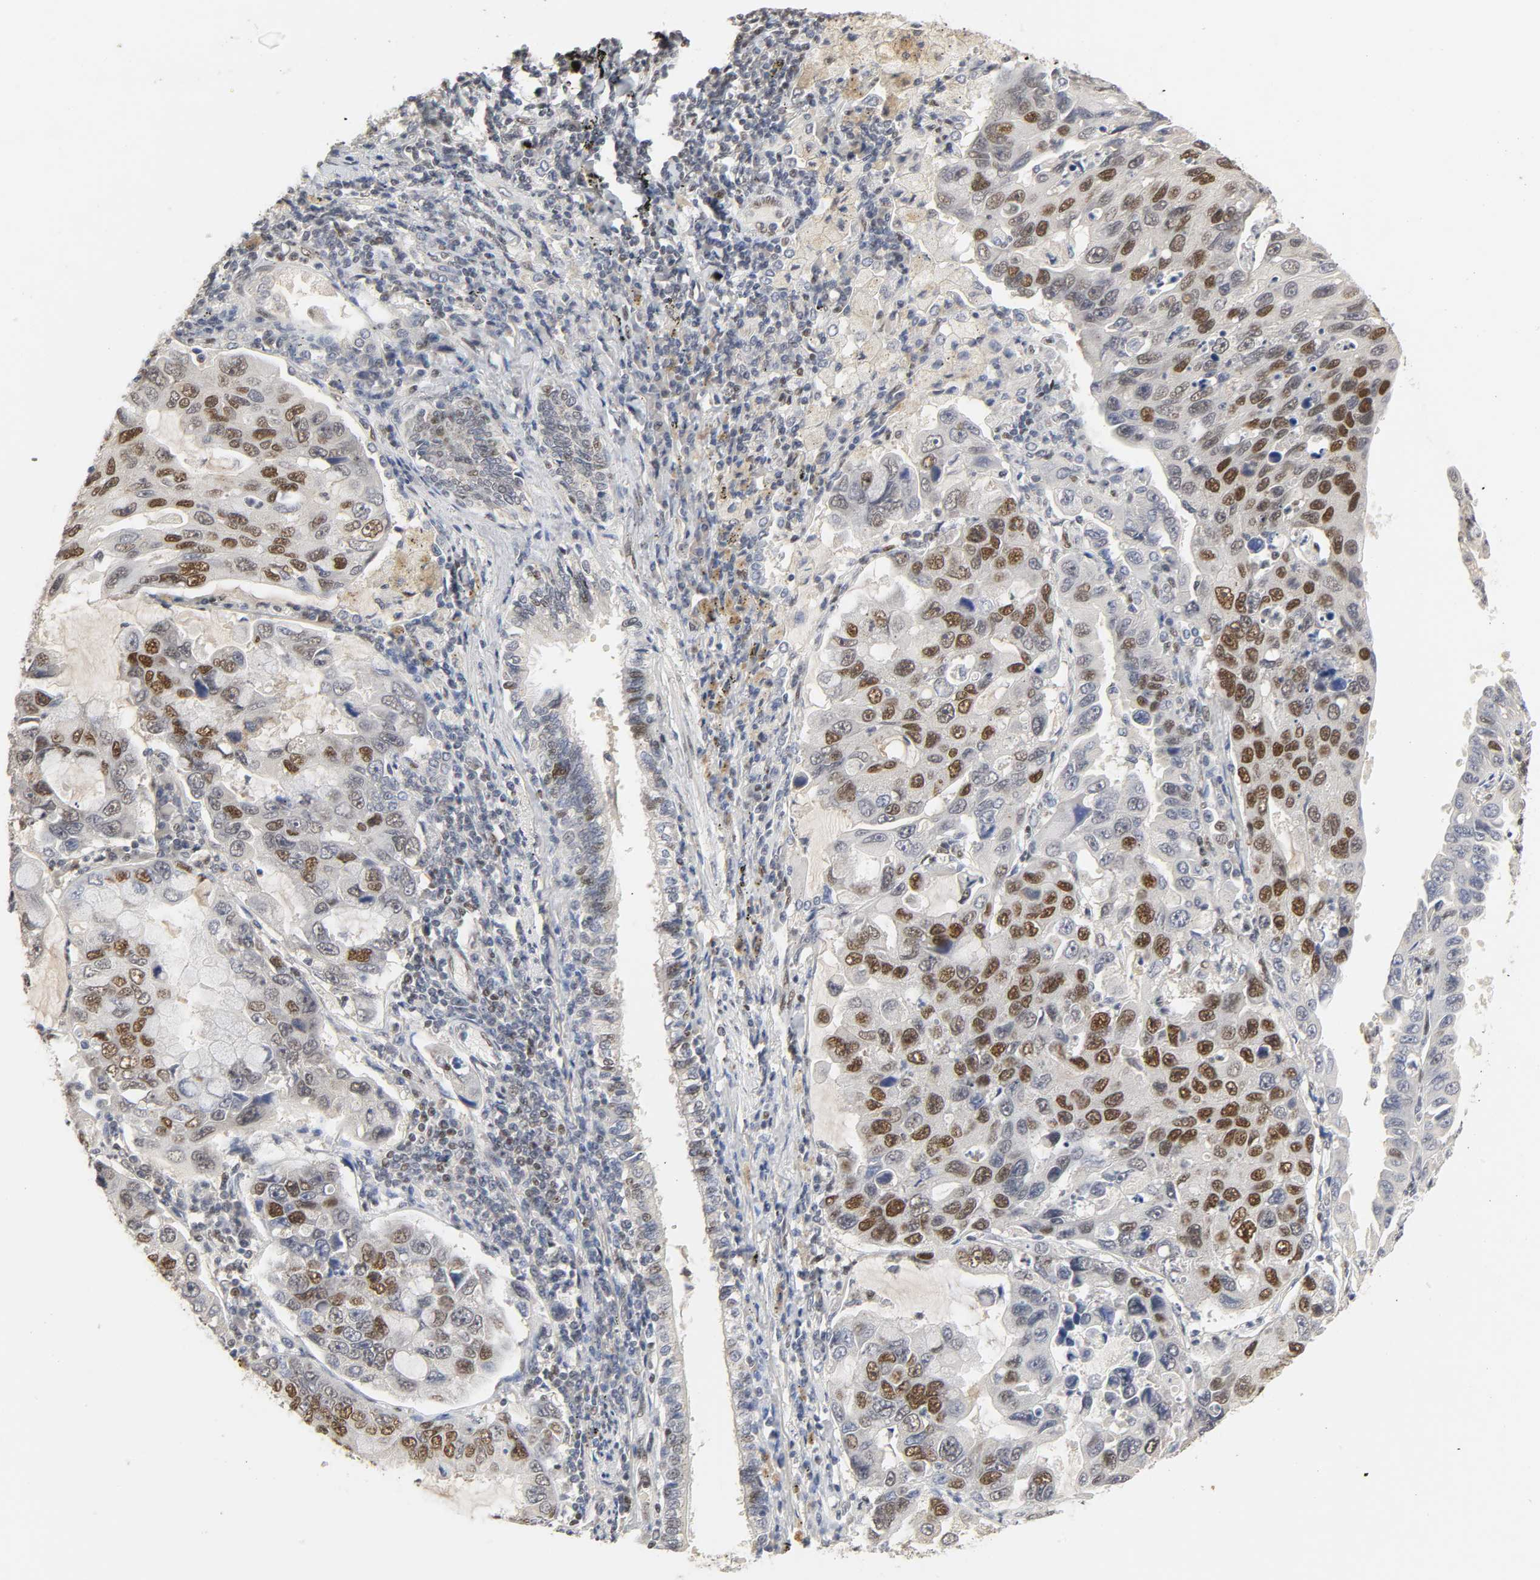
{"staining": {"intensity": "strong", "quantity": "25%-75%", "location": "nuclear"}, "tissue": "lung cancer", "cell_type": "Tumor cells", "image_type": "cancer", "snomed": [{"axis": "morphology", "description": "Adenocarcinoma, NOS"}, {"axis": "topography", "description": "Lung"}], "caption": "Lung cancer stained with a brown dye displays strong nuclear positive expression in approximately 25%-75% of tumor cells.", "gene": "NCOA6", "patient": {"sex": "male", "age": 64}}